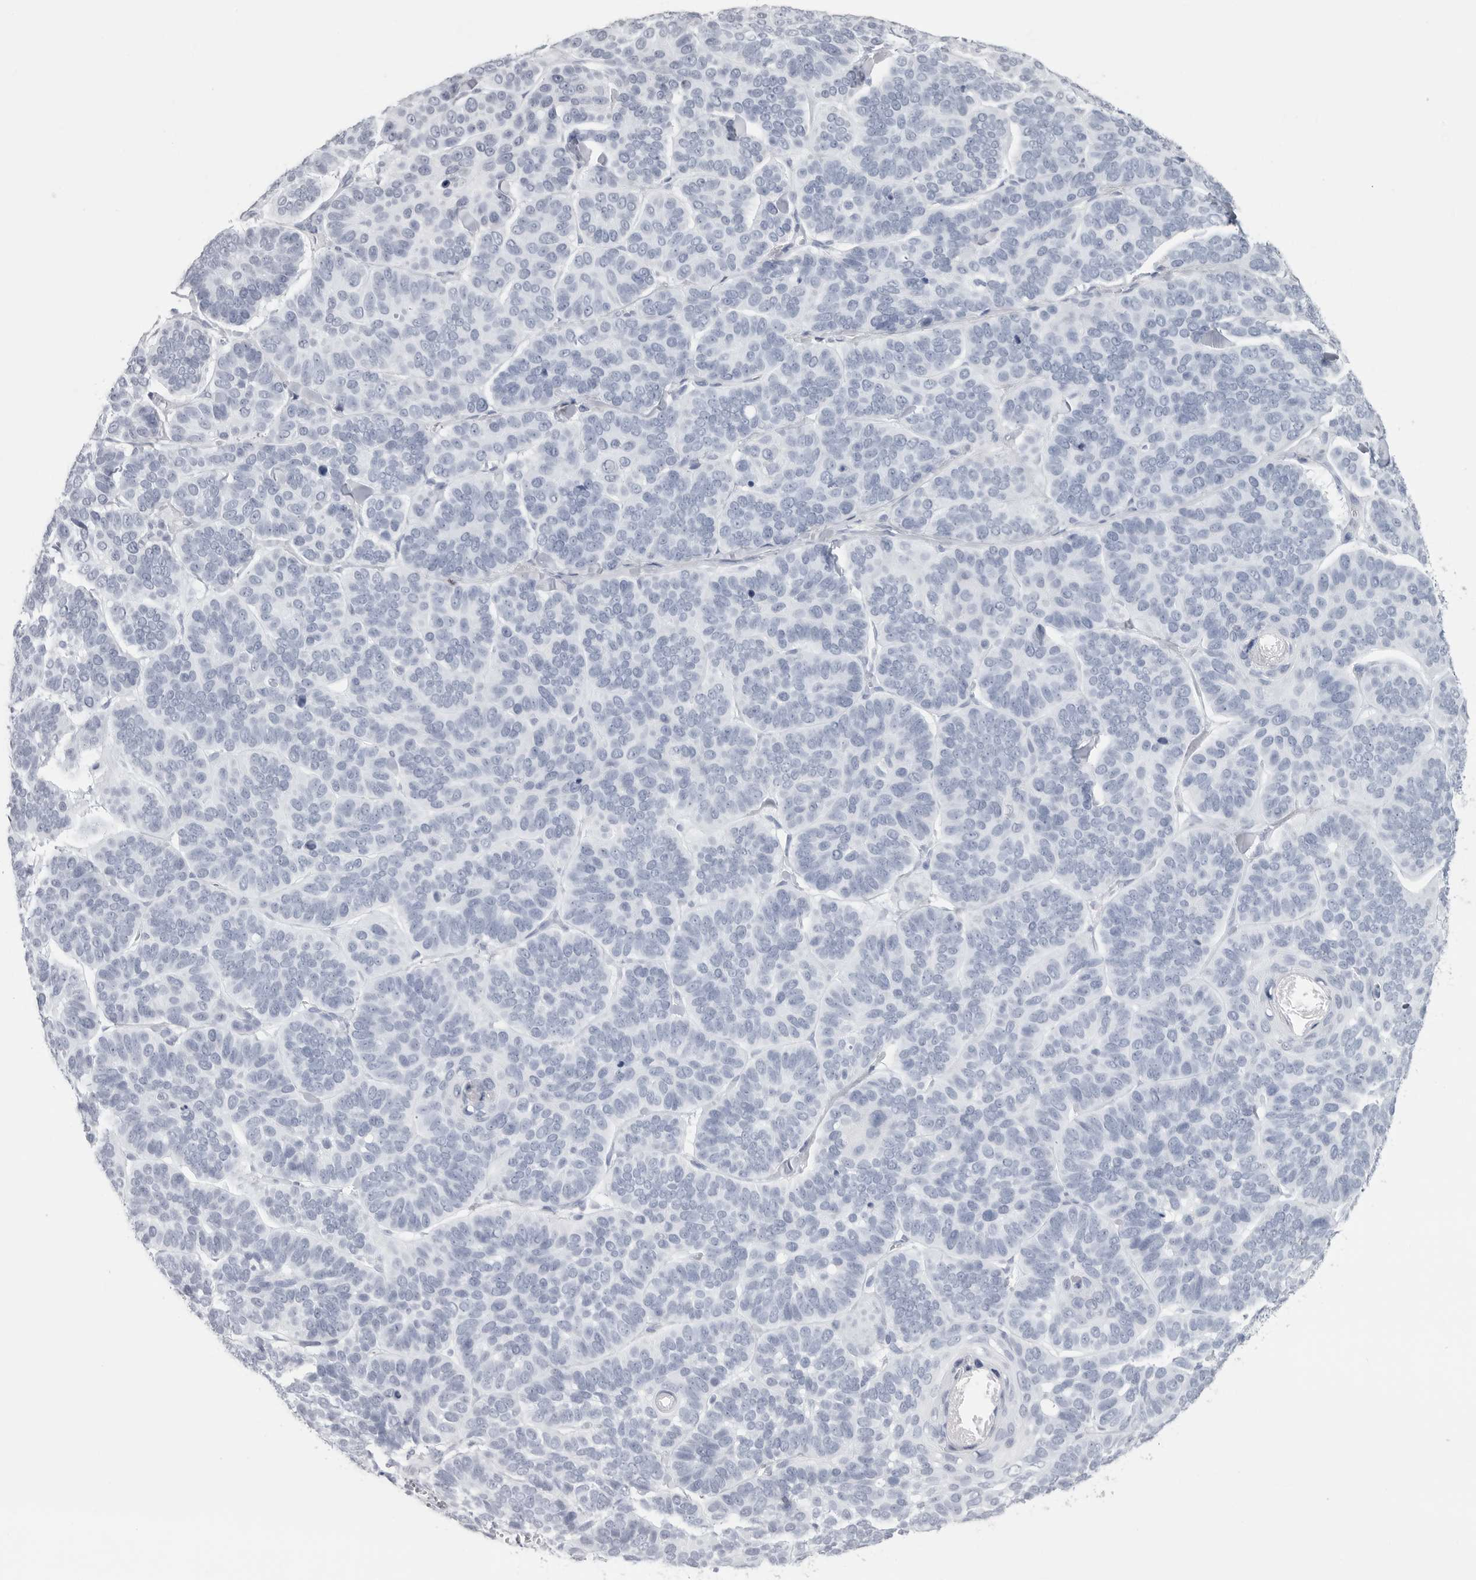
{"staining": {"intensity": "negative", "quantity": "none", "location": "none"}, "tissue": "skin cancer", "cell_type": "Tumor cells", "image_type": "cancer", "snomed": [{"axis": "morphology", "description": "Basal cell carcinoma"}, {"axis": "topography", "description": "Skin"}], "caption": "Tumor cells are negative for brown protein staining in skin cancer (basal cell carcinoma).", "gene": "CST2", "patient": {"sex": "male", "age": 62}}